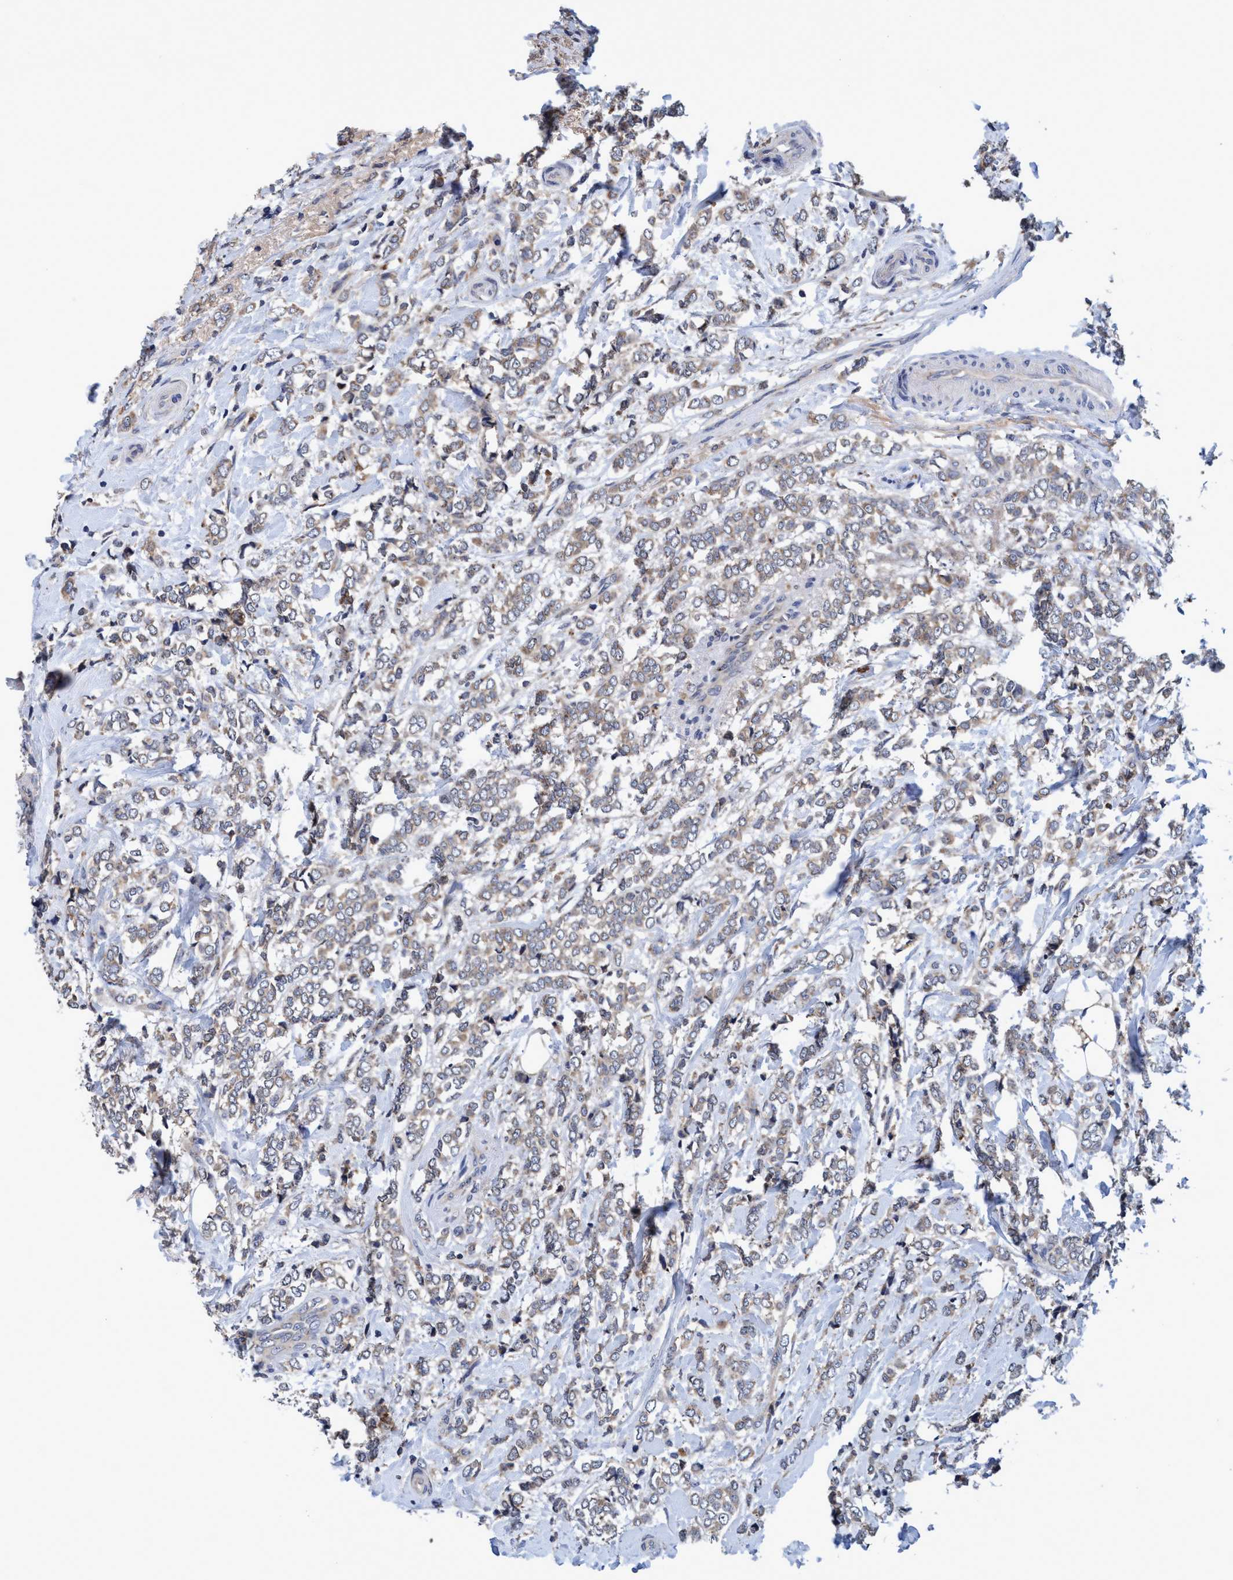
{"staining": {"intensity": "weak", "quantity": "<25%", "location": "cytoplasmic/membranous"}, "tissue": "breast cancer", "cell_type": "Tumor cells", "image_type": "cancer", "snomed": [{"axis": "morphology", "description": "Normal tissue, NOS"}, {"axis": "morphology", "description": "Lobular carcinoma"}, {"axis": "topography", "description": "Breast"}], "caption": "The histopathology image demonstrates no staining of tumor cells in breast cancer (lobular carcinoma). Brightfield microscopy of IHC stained with DAB (3,3'-diaminobenzidine) (brown) and hematoxylin (blue), captured at high magnification.", "gene": "CALCOCO2", "patient": {"sex": "female", "age": 47}}